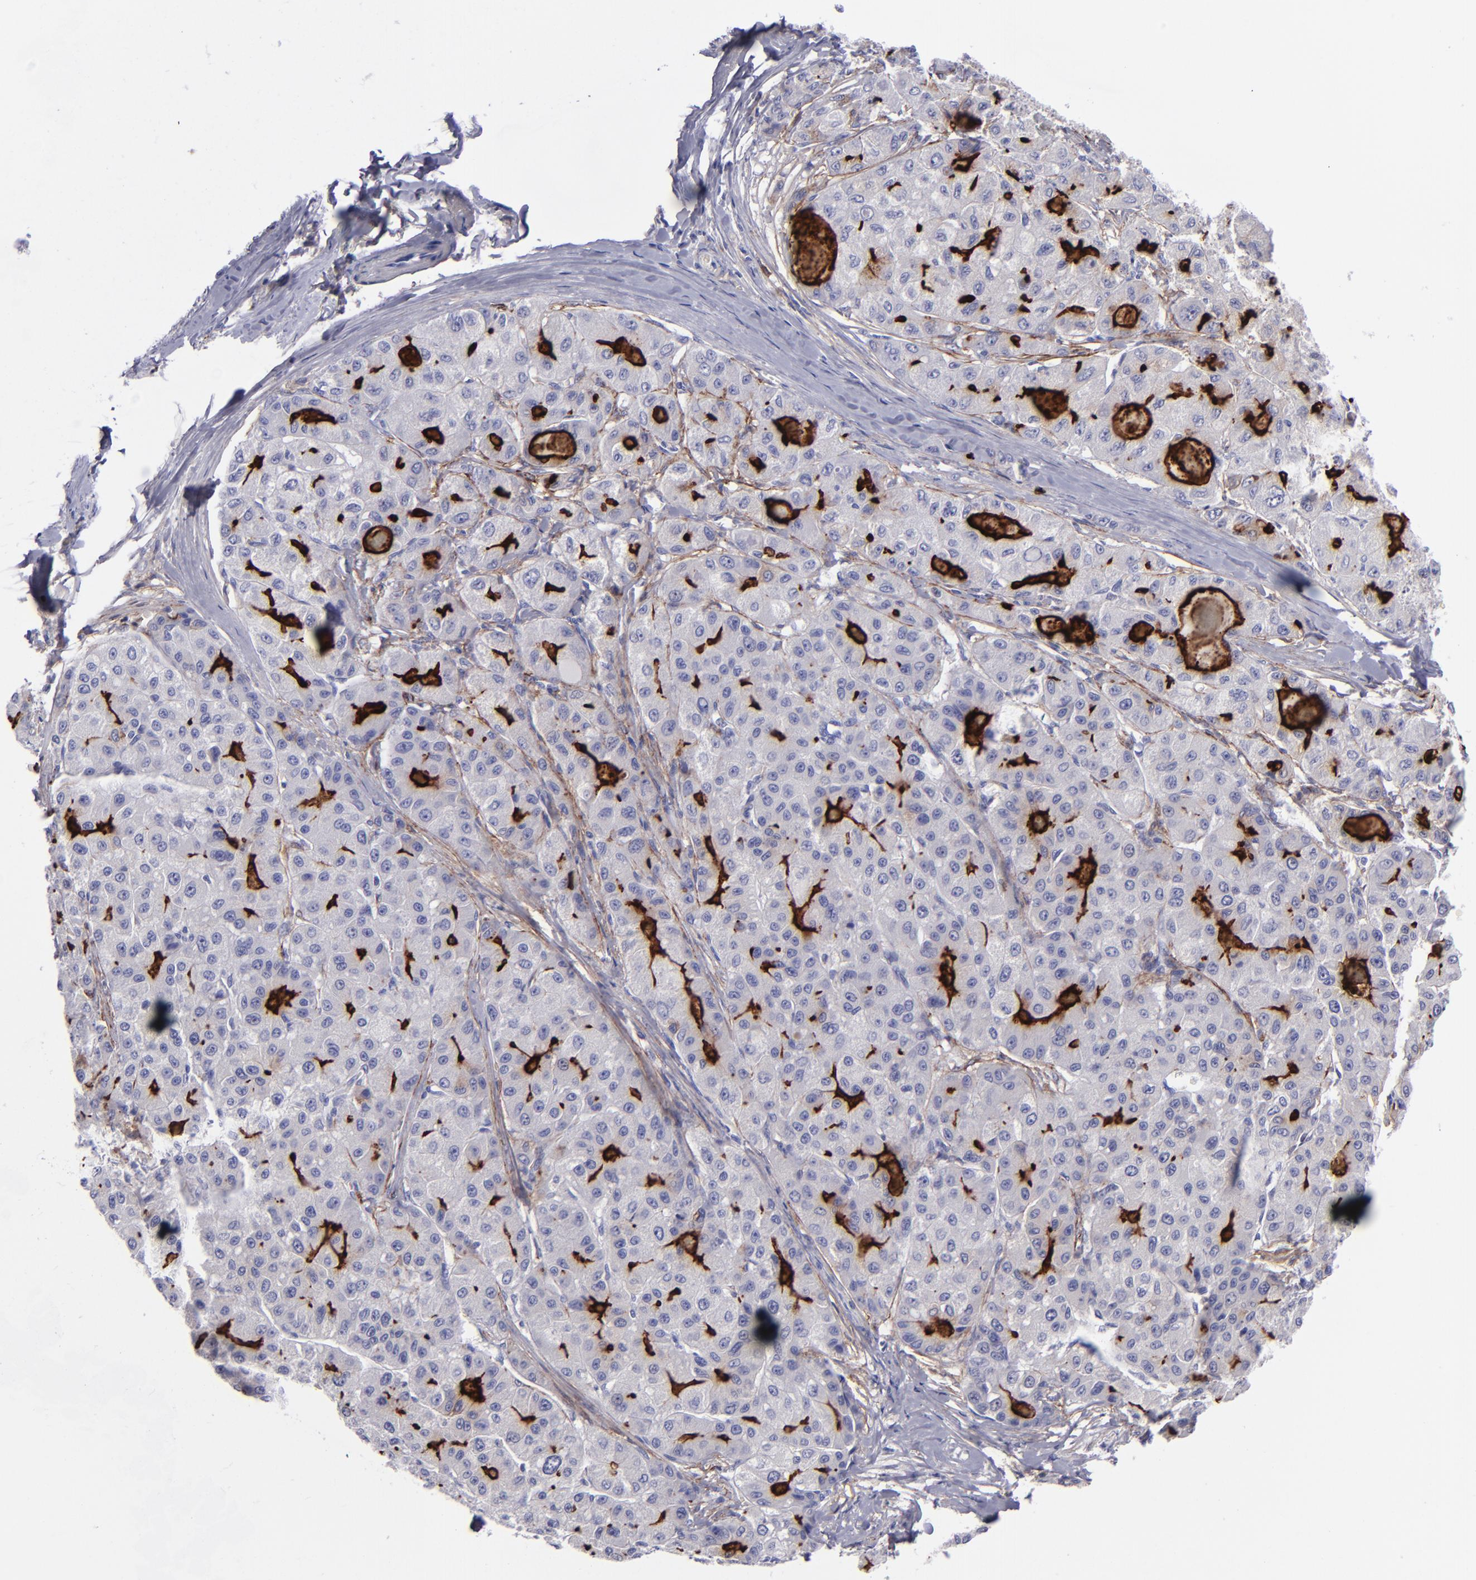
{"staining": {"intensity": "moderate", "quantity": "<25%", "location": "cytoplasmic/membranous"}, "tissue": "liver cancer", "cell_type": "Tumor cells", "image_type": "cancer", "snomed": [{"axis": "morphology", "description": "Carcinoma, Hepatocellular, NOS"}, {"axis": "topography", "description": "Liver"}], "caption": "Moderate cytoplasmic/membranous protein positivity is present in approximately <25% of tumor cells in liver cancer. Immunohistochemistry (ihc) stains the protein of interest in brown and the nuclei are stained blue.", "gene": "ANPEP", "patient": {"sex": "male", "age": 80}}